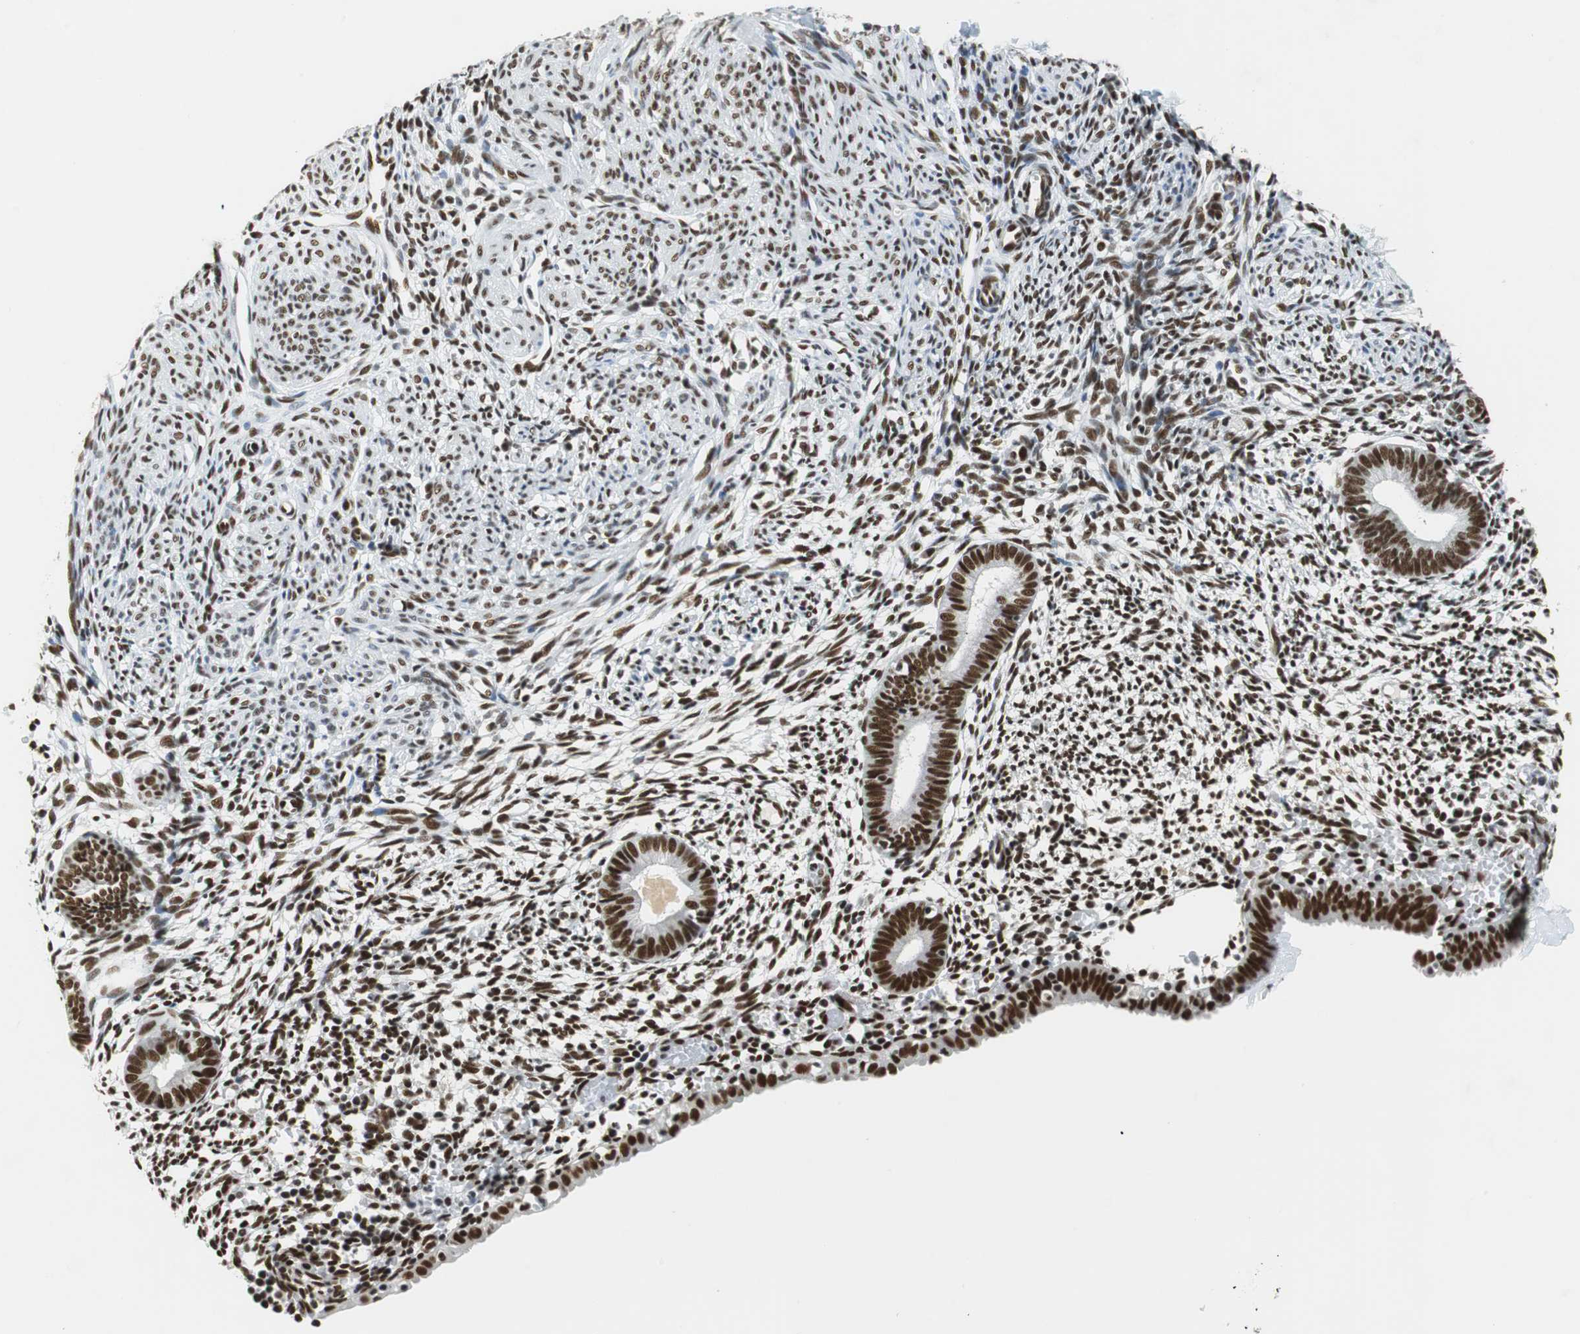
{"staining": {"intensity": "strong", "quantity": ">75%", "location": "nuclear"}, "tissue": "endometrium", "cell_type": "Cells in endometrial stroma", "image_type": "normal", "snomed": [{"axis": "morphology", "description": "Normal tissue, NOS"}, {"axis": "morphology", "description": "Atrophy, NOS"}, {"axis": "topography", "description": "Uterus"}, {"axis": "topography", "description": "Endometrium"}], "caption": "Endometrium stained with DAB immunohistochemistry (IHC) exhibits high levels of strong nuclear positivity in about >75% of cells in endometrial stroma. (DAB = brown stain, brightfield microscopy at high magnification).", "gene": "PRKDC", "patient": {"sex": "female", "age": 68}}